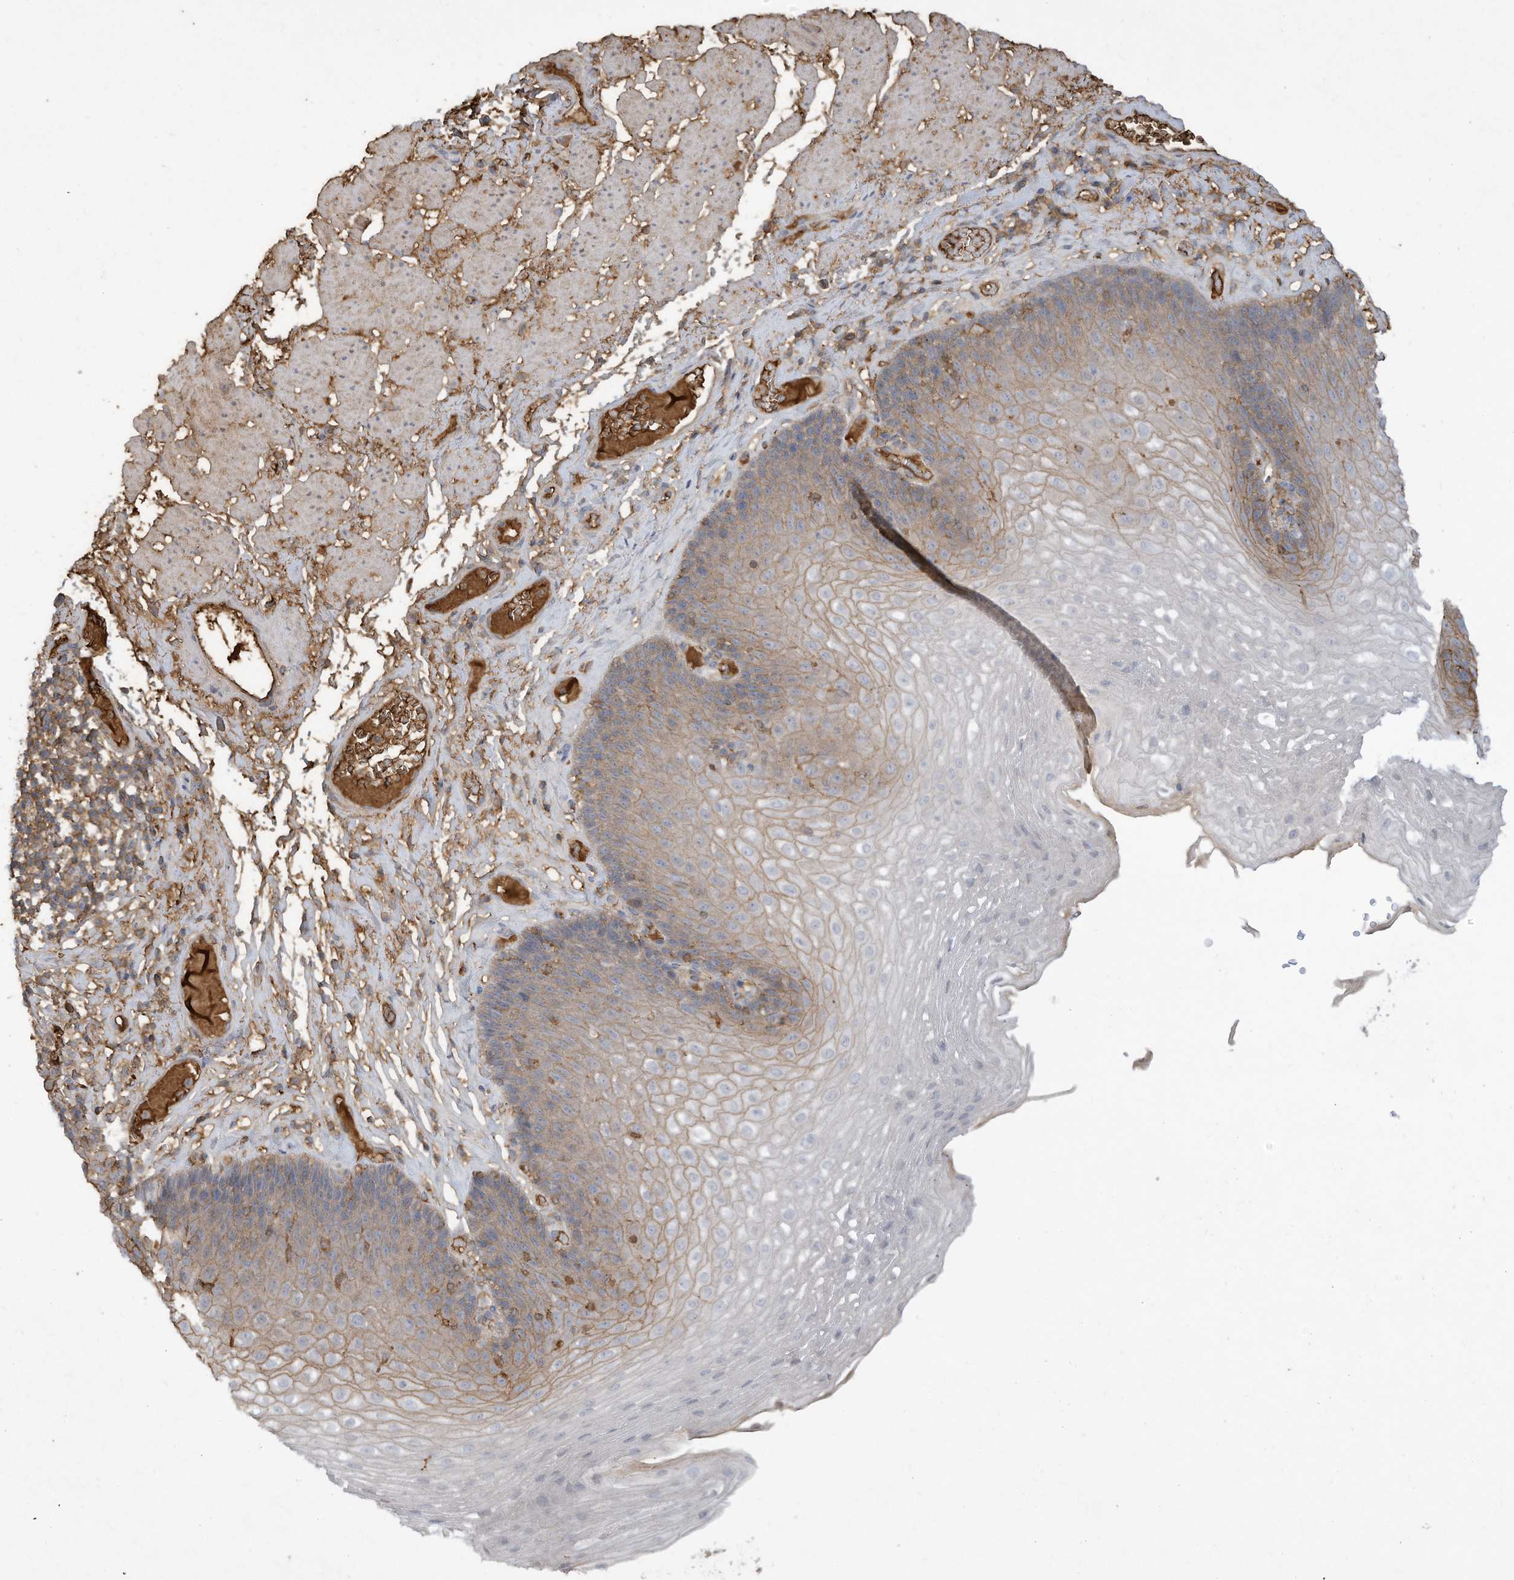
{"staining": {"intensity": "weak", "quantity": "25%-75%", "location": "cytoplasmic/membranous"}, "tissue": "esophagus", "cell_type": "Squamous epithelial cells", "image_type": "normal", "snomed": [{"axis": "morphology", "description": "Normal tissue, NOS"}, {"axis": "topography", "description": "Esophagus"}], "caption": "Protein analysis of normal esophagus displays weak cytoplasmic/membranous staining in approximately 25%-75% of squamous epithelial cells.", "gene": "HAS3", "patient": {"sex": "female", "age": 66}}